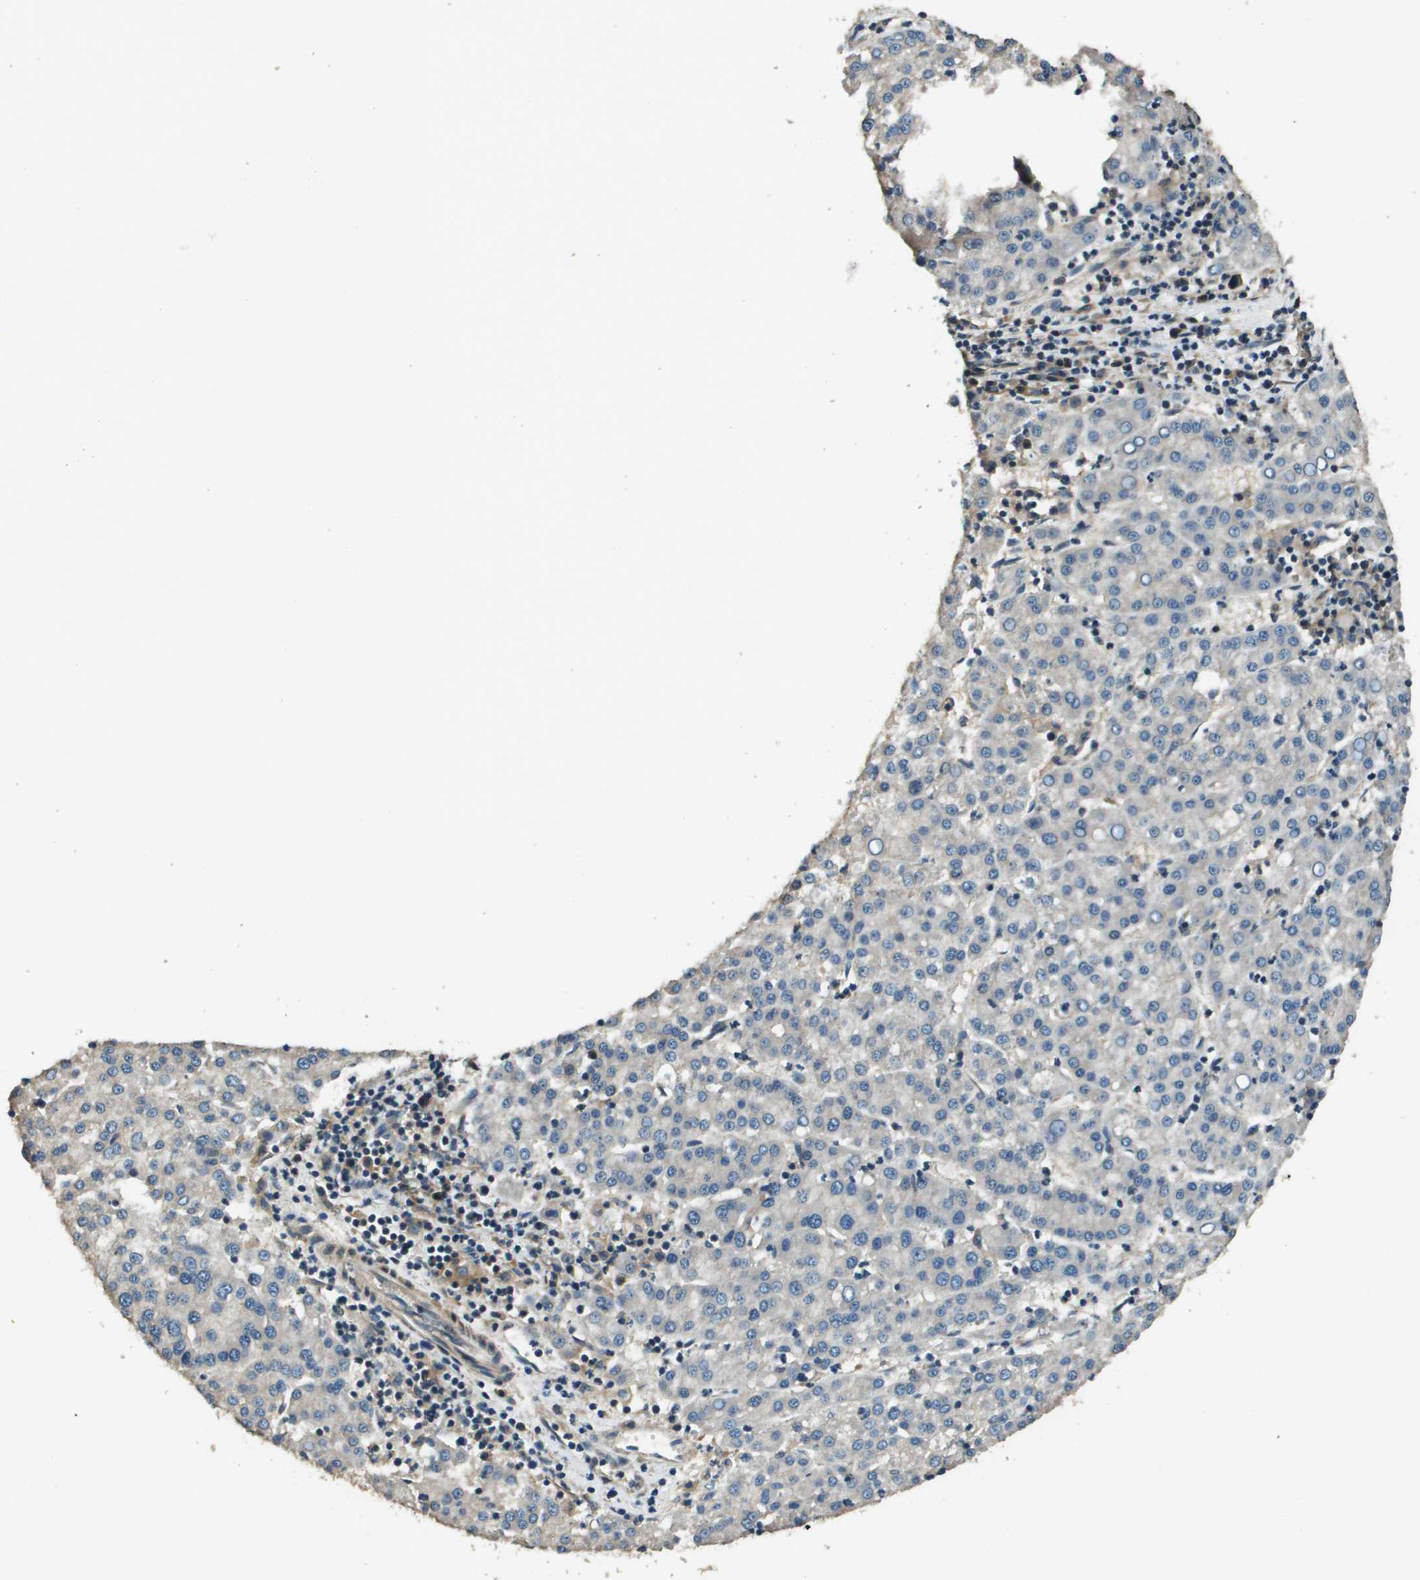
{"staining": {"intensity": "negative", "quantity": "none", "location": "none"}, "tissue": "liver cancer", "cell_type": "Tumor cells", "image_type": "cancer", "snomed": [{"axis": "morphology", "description": "Carcinoma, Hepatocellular, NOS"}, {"axis": "topography", "description": "Liver"}], "caption": "This is an immunohistochemistry photomicrograph of liver cancer (hepatocellular carcinoma). There is no expression in tumor cells.", "gene": "ARHGEF11", "patient": {"sex": "female", "age": 58}}